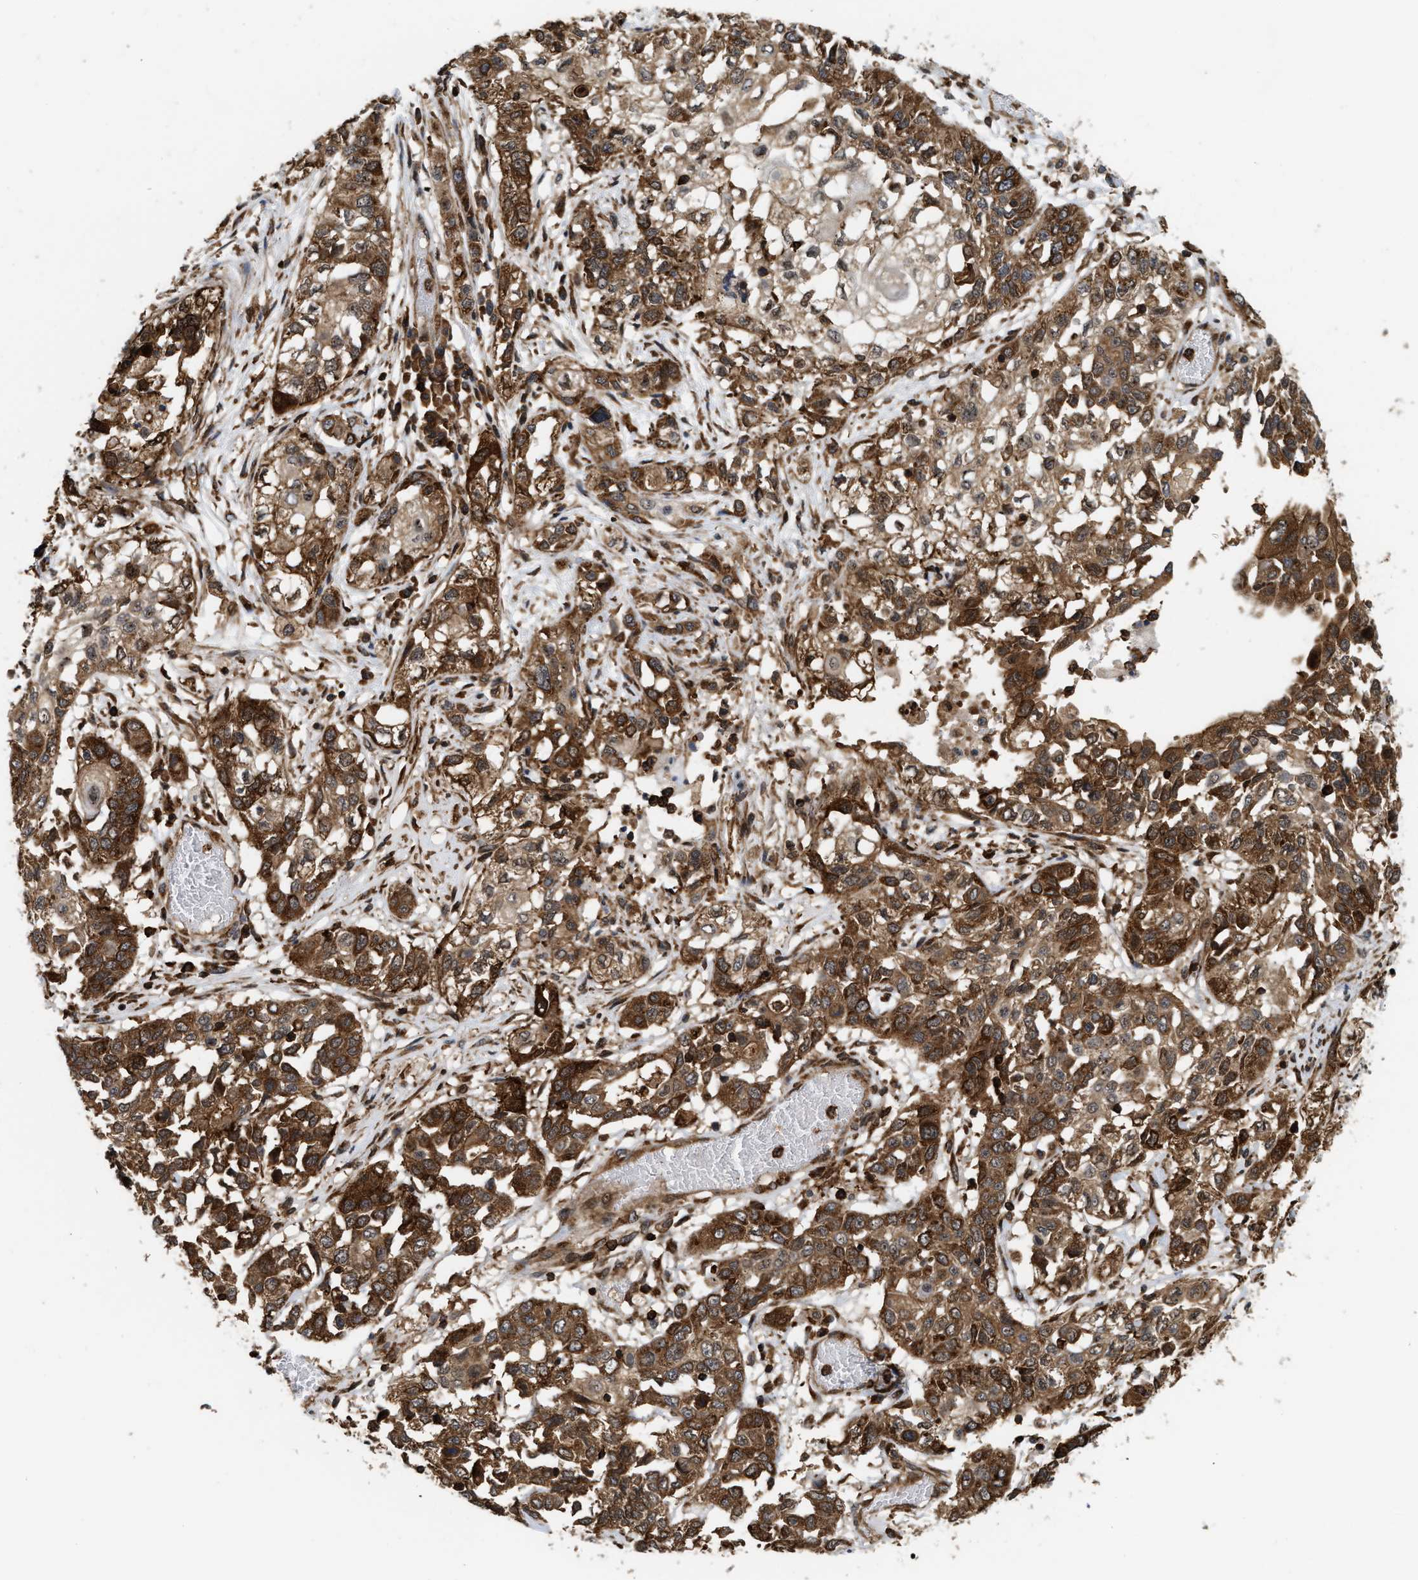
{"staining": {"intensity": "strong", "quantity": ">75%", "location": "cytoplasmic/membranous"}, "tissue": "lung cancer", "cell_type": "Tumor cells", "image_type": "cancer", "snomed": [{"axis": "morphology", "description": "Squamous cell carcinoma, NOS"}, {"axis": "topography", "description": "Lung"}], "caption": "Strong cytoplasmic/membranous protein staining is seen in about >75% of tumor cells in lung squamous cell carcinoma.", "gene": "IQCE", "patient": {"sex": "male", "age": 71}}